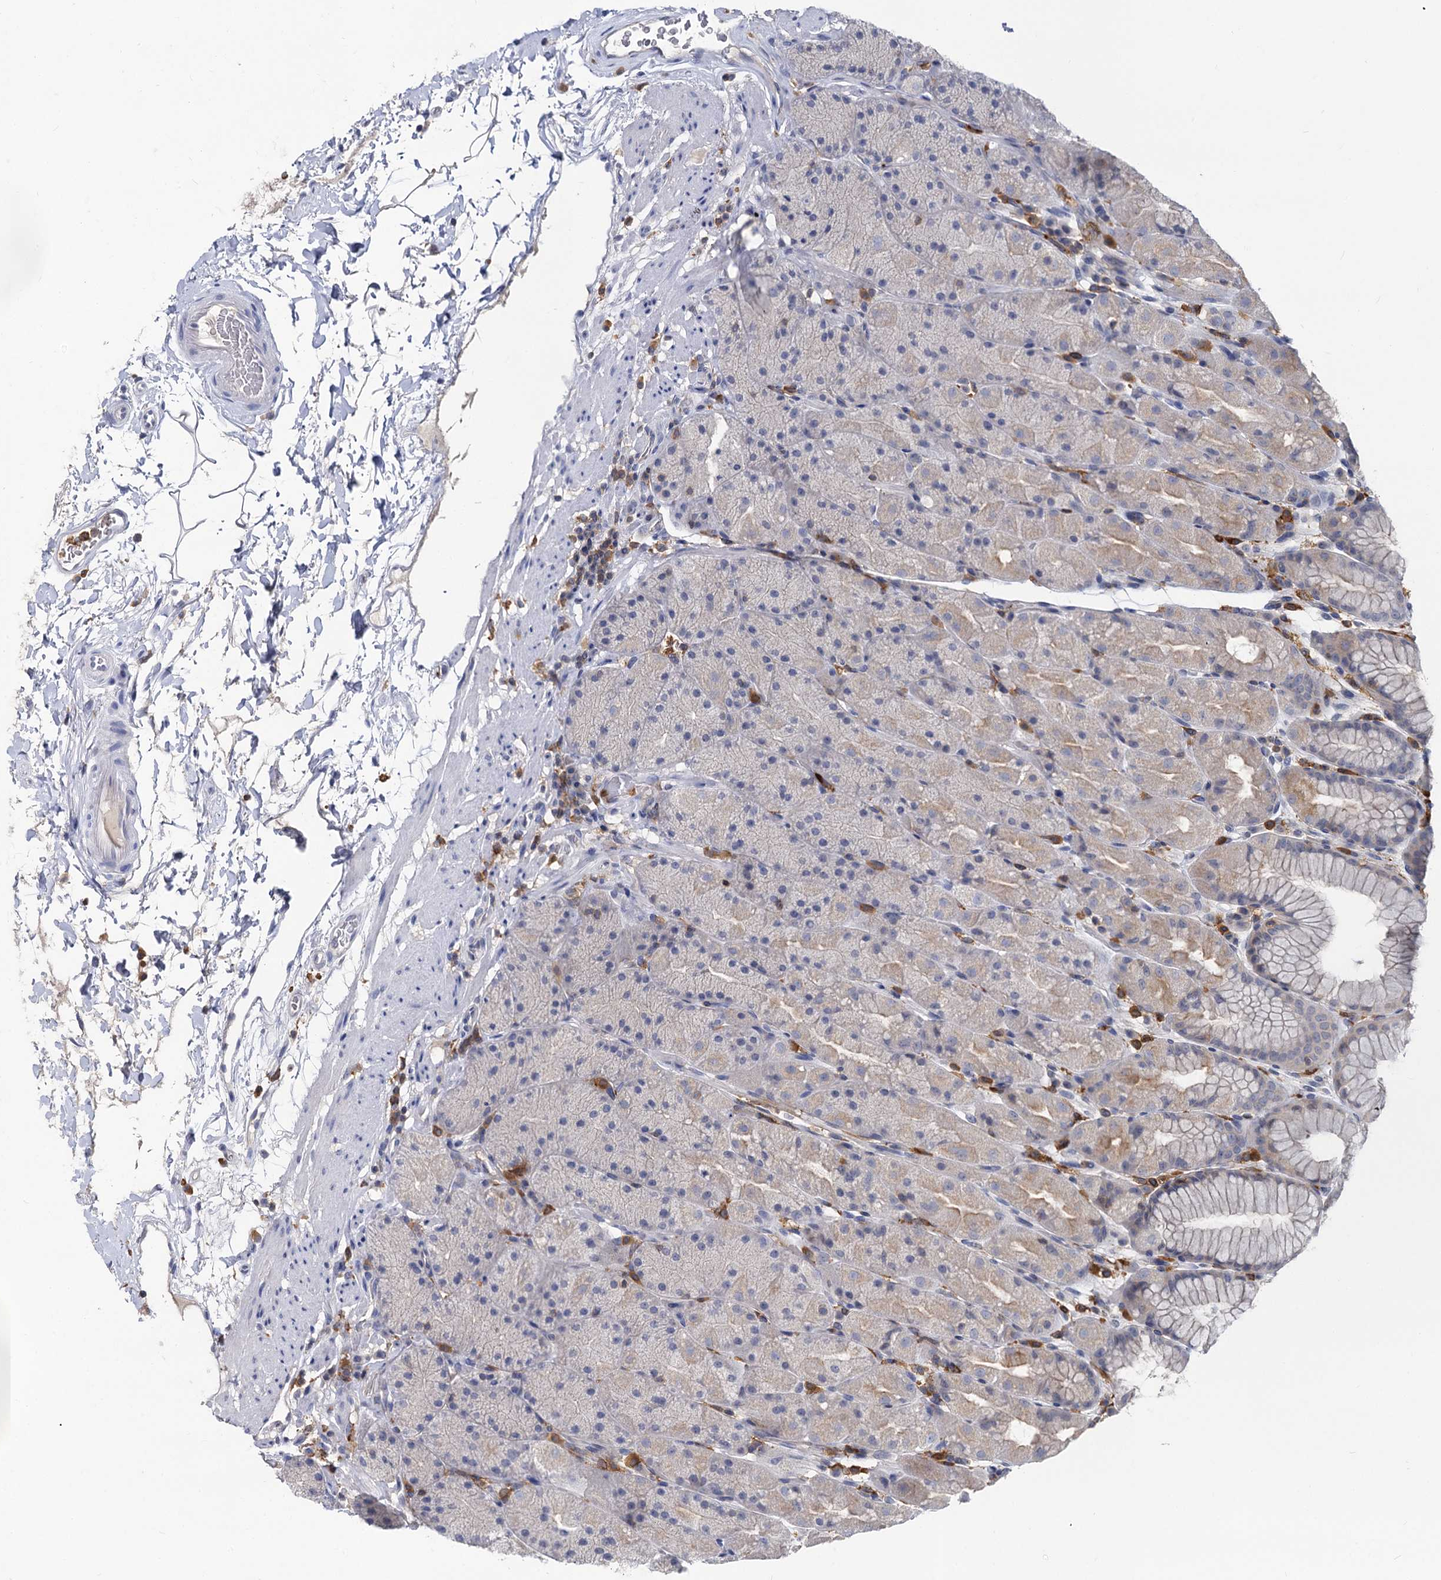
{"staining": {"intensity": "weak", "quantity": "<25%", "location": "cytoplasmic/membranous"}, "tissue": "stomach", "cell_type": "Glandular cells", "image_type": "normal", "snomed": [{"axis": "morphology", "description": "Normal tissue, NOS"}, {"axis": "topography", "description": "Stomach, upper"}, {"axis": "topography", "description": "Stomach, lower"}], "caption": "This is an immunohistochemistry (IHC) image of normal stomach. There is no positivity in glandular cells.", "gene": "RHOG", "patient": {"sex": "male", "age": 67}}